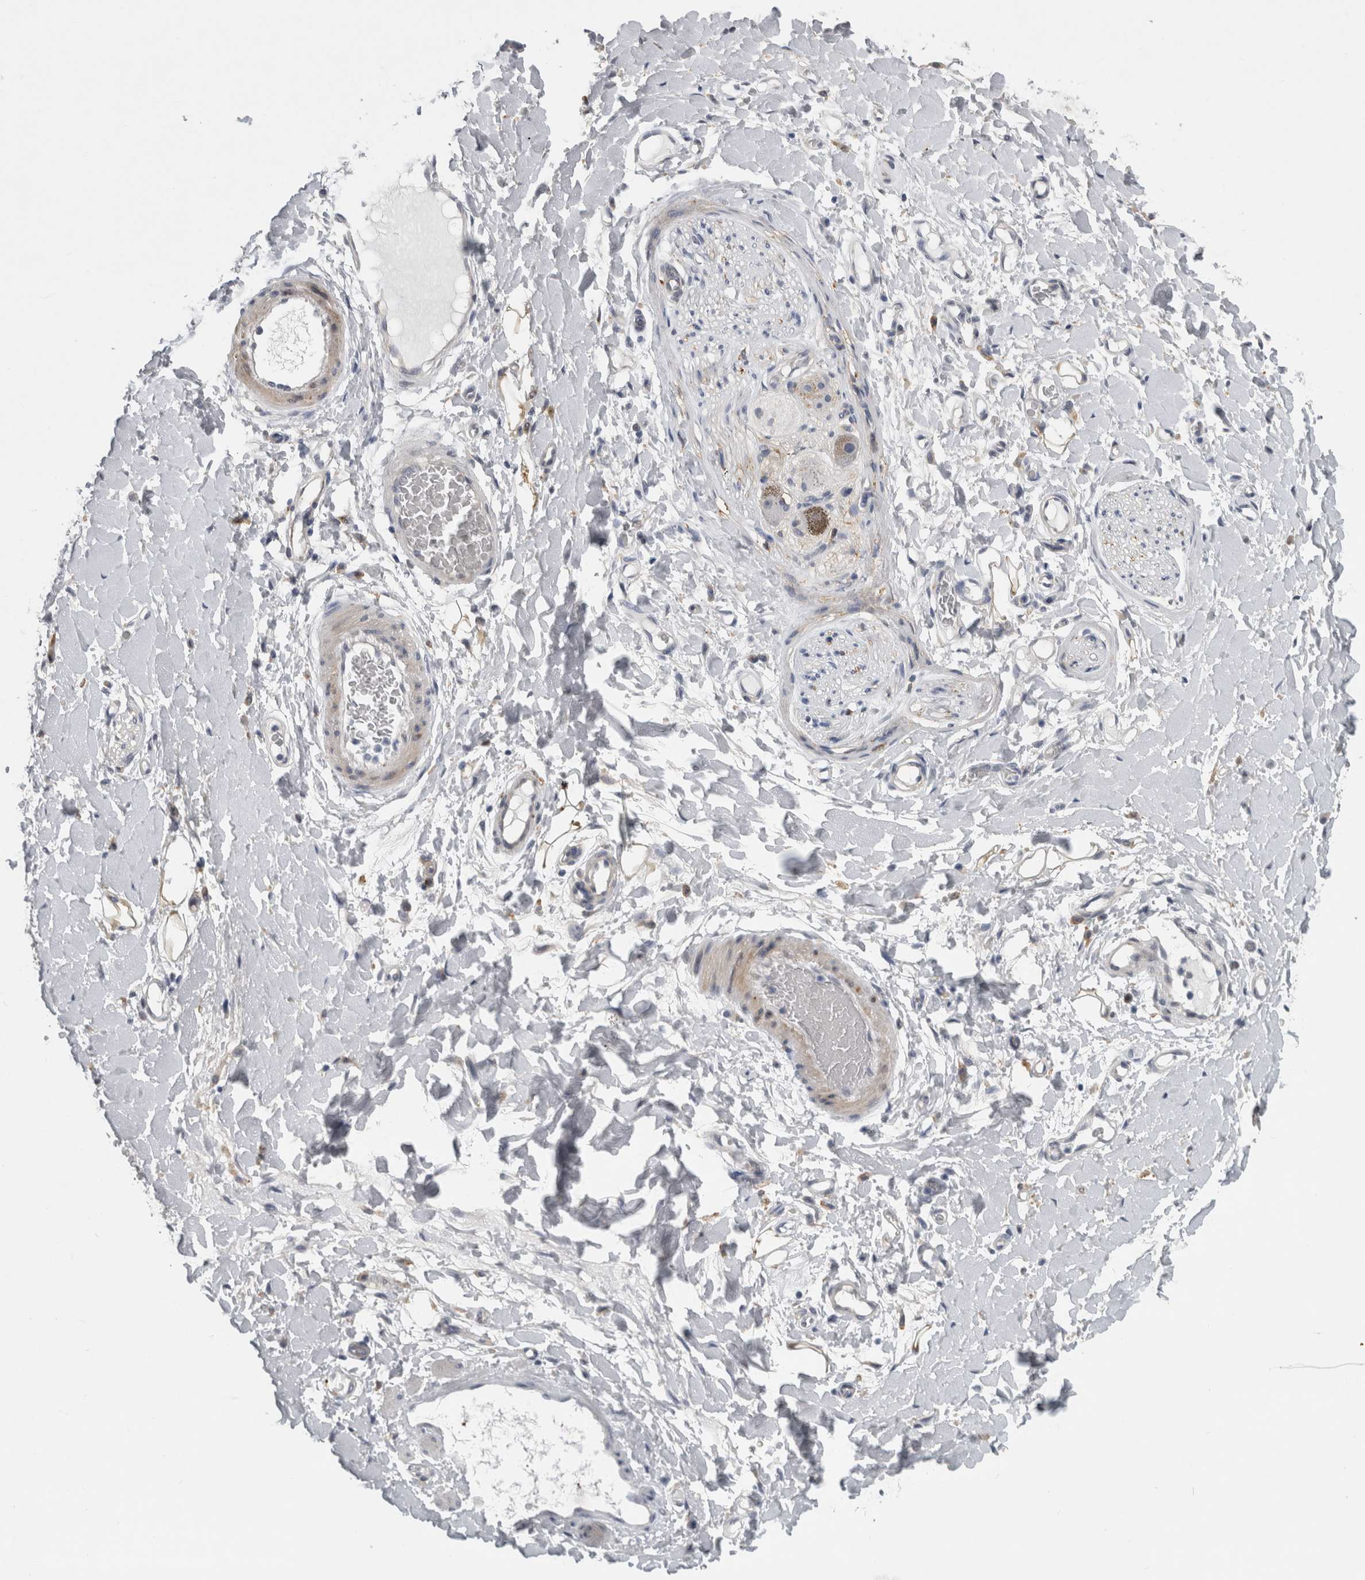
{"staining": {"intensity": "negative", "quantity": "none", "location": "none"}, "tissue": "adipose tissue", "cell_type": "Adipocytes", "image_type": "normal", "snomed": [{"axis": "morphology", "description": "Normal tissue, NOS"}, {"axis": "morphology", "description": "Adenocarcinoma, NOS"}, {"axis": "topography", "description": "Esophagus"}], "caption": "The histopathology image shows no staining of adipocytes in benign adipose tissue.", "gene": "DNAJC24", "patient": {"sex": "male", "age": 62}}